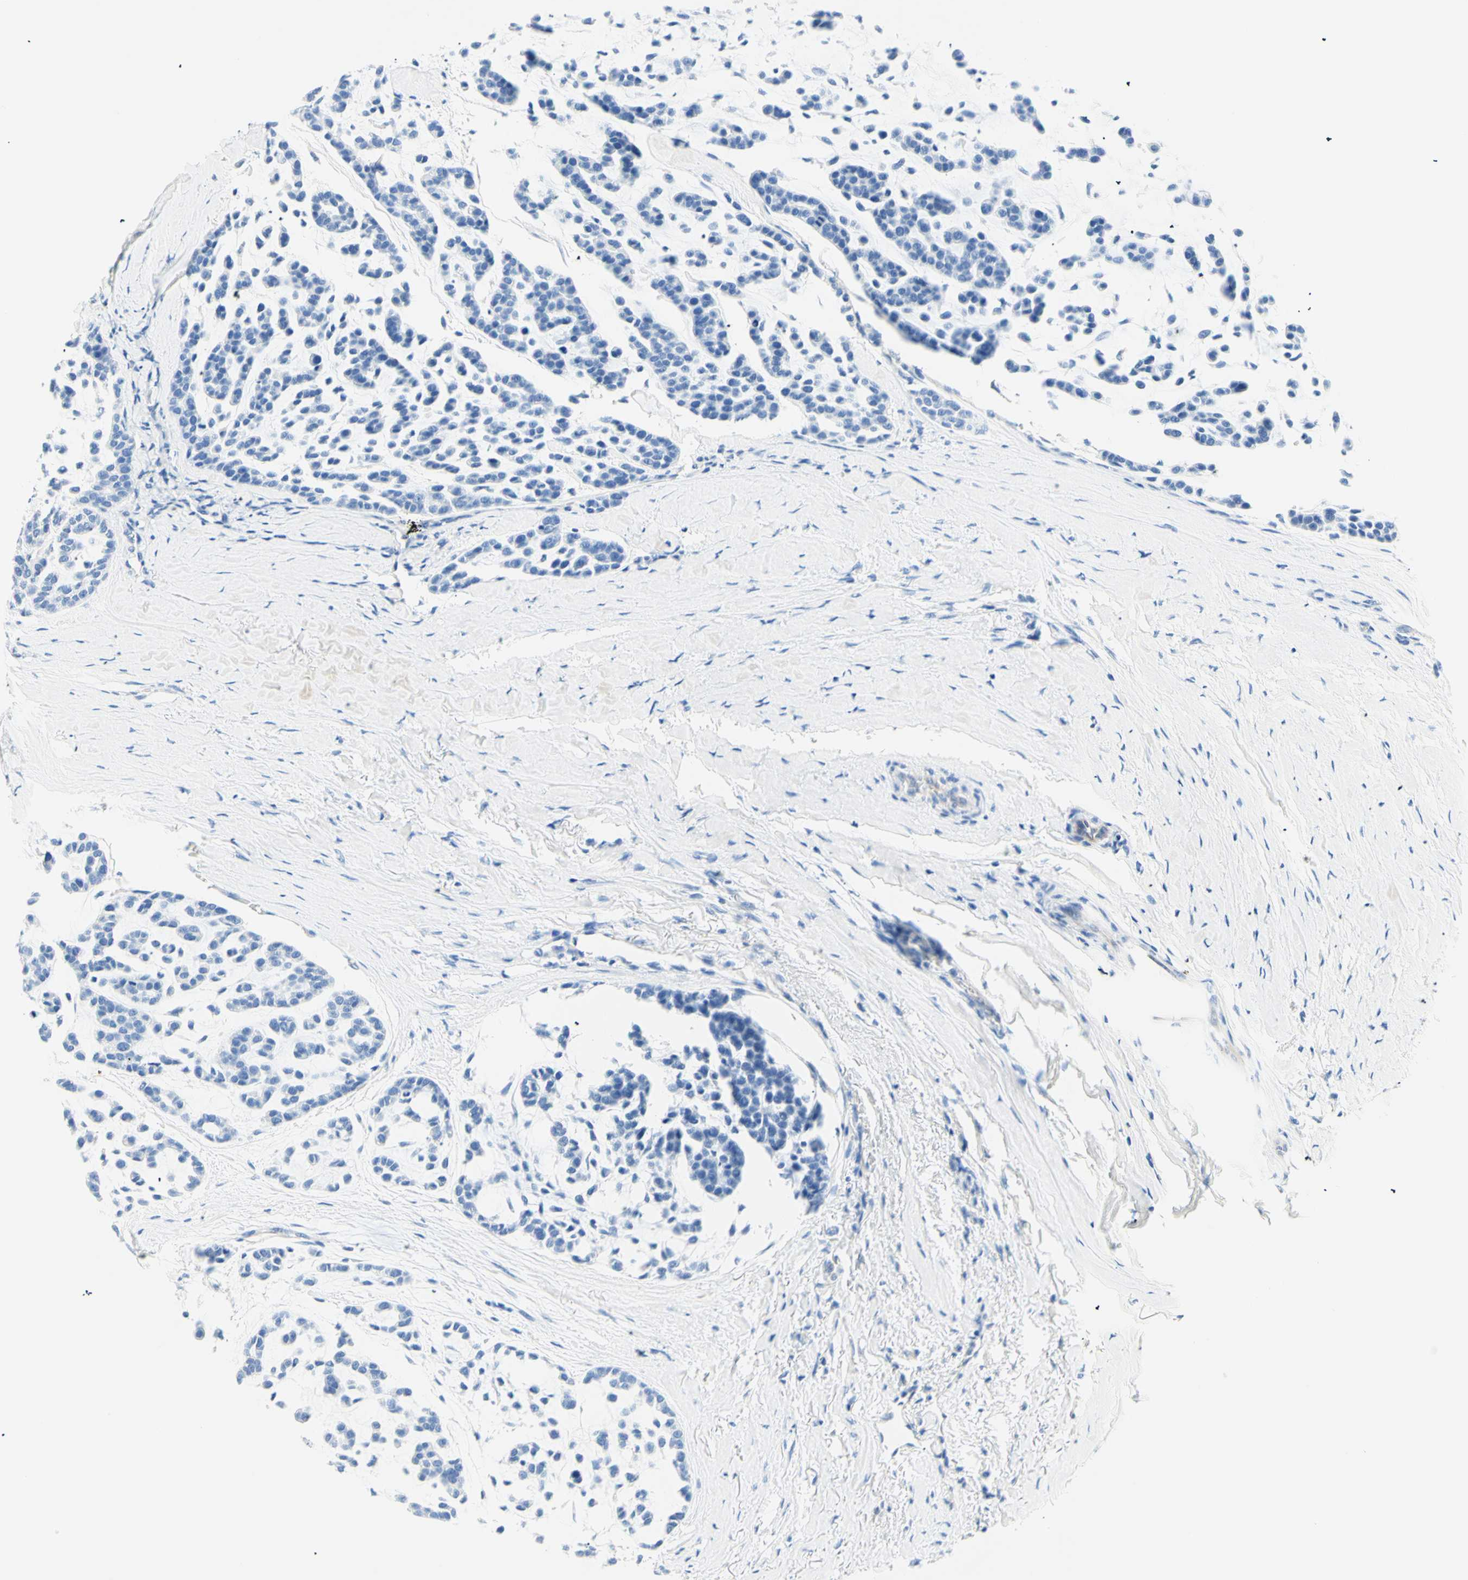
{"staining": {"intensity": "negative", "quantity": "none", "location": "none"}, "tissue": "head and neck cancer", "cell_type": "Tumor cells", "image_type": "cancer", "snomed": [{"axis": "morphology", "description": "Adenocarcinoma, NOS"}, {"axis": "morphology", "description": "Adenoma, NOS"}, {"axis": "topography", "description": "Head-Neck"}], "caption": "High power microscopy micrograph of an immunohistochemistry (IHC) photomicrograph of head and neck cancer, revealing no significant positivity in tumor cells. (DAB immunohistochemistry (IHC) visualized using brightfield microscopy, high magnification).", "gene": "HPCA", "patient": {"sex": "female", "age": 55}}